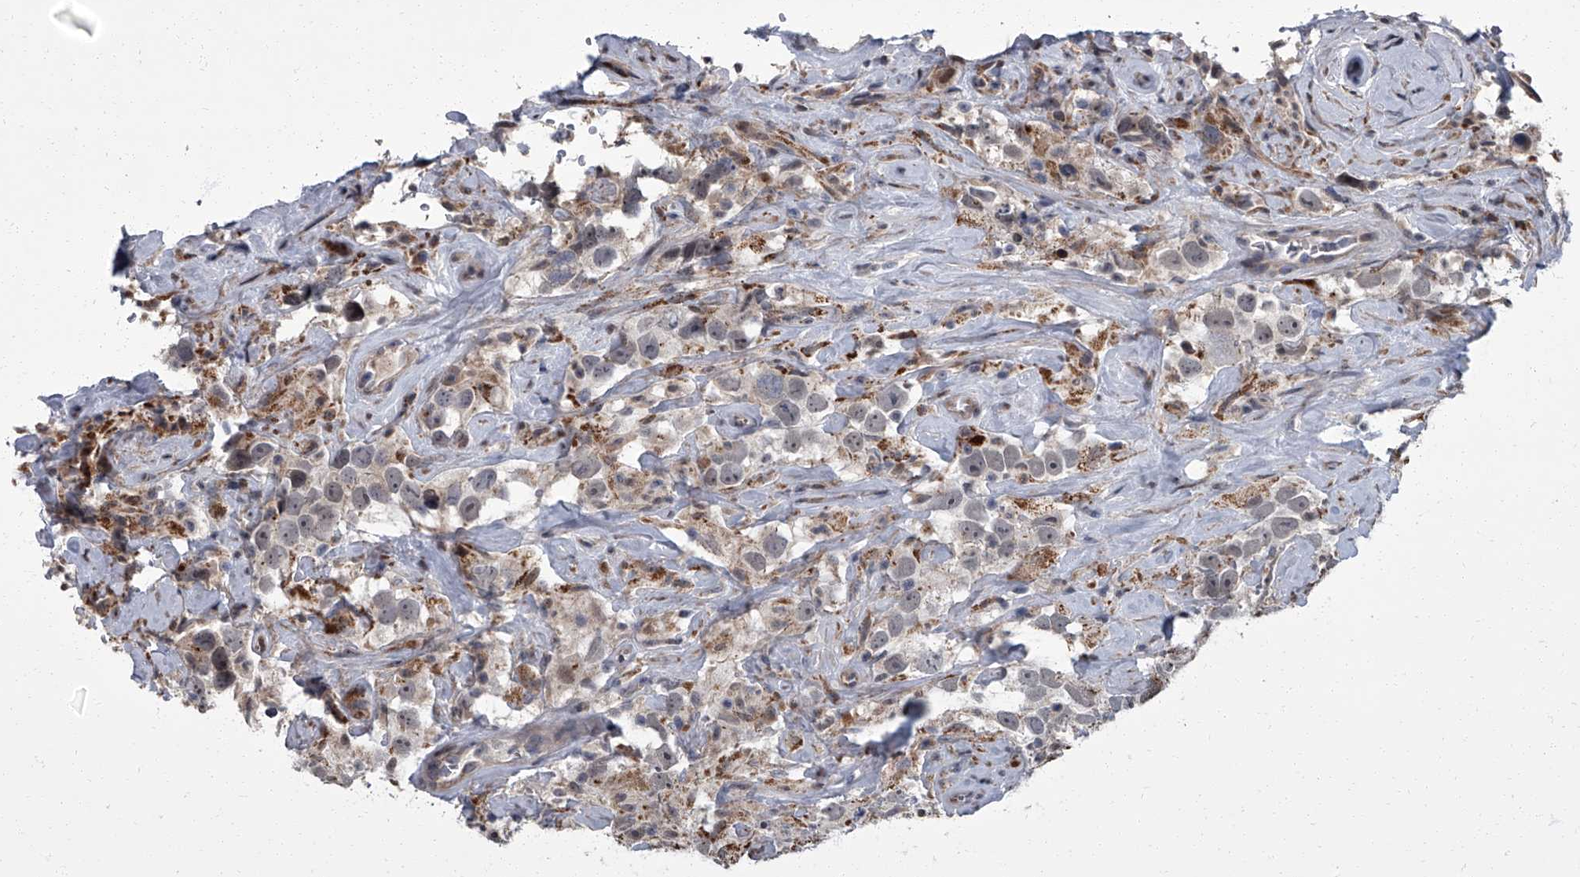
{"staining": {"intensity": "negative", "quantity": "none", "location": "none"}, "tissue": "testis cancer", "cell_type": "Tumor cells", "image_type": "cancer", "snomed": [{"axis": "morphology", "description": "Seminoma, NOS"}, {"axis": "topography", "description": "Testis"}], "caption": "Immunohistochemistry image of neoplastic tissue: human testis cancer (seminoma) stained with DAB demonstrates no significant protein expression in tumor cells. (DAB immunohistochemistry (IHC) with hematoxylin counter stain).", "gene": "ZNF274", "patient": {"sex": "male", "age": 49}}